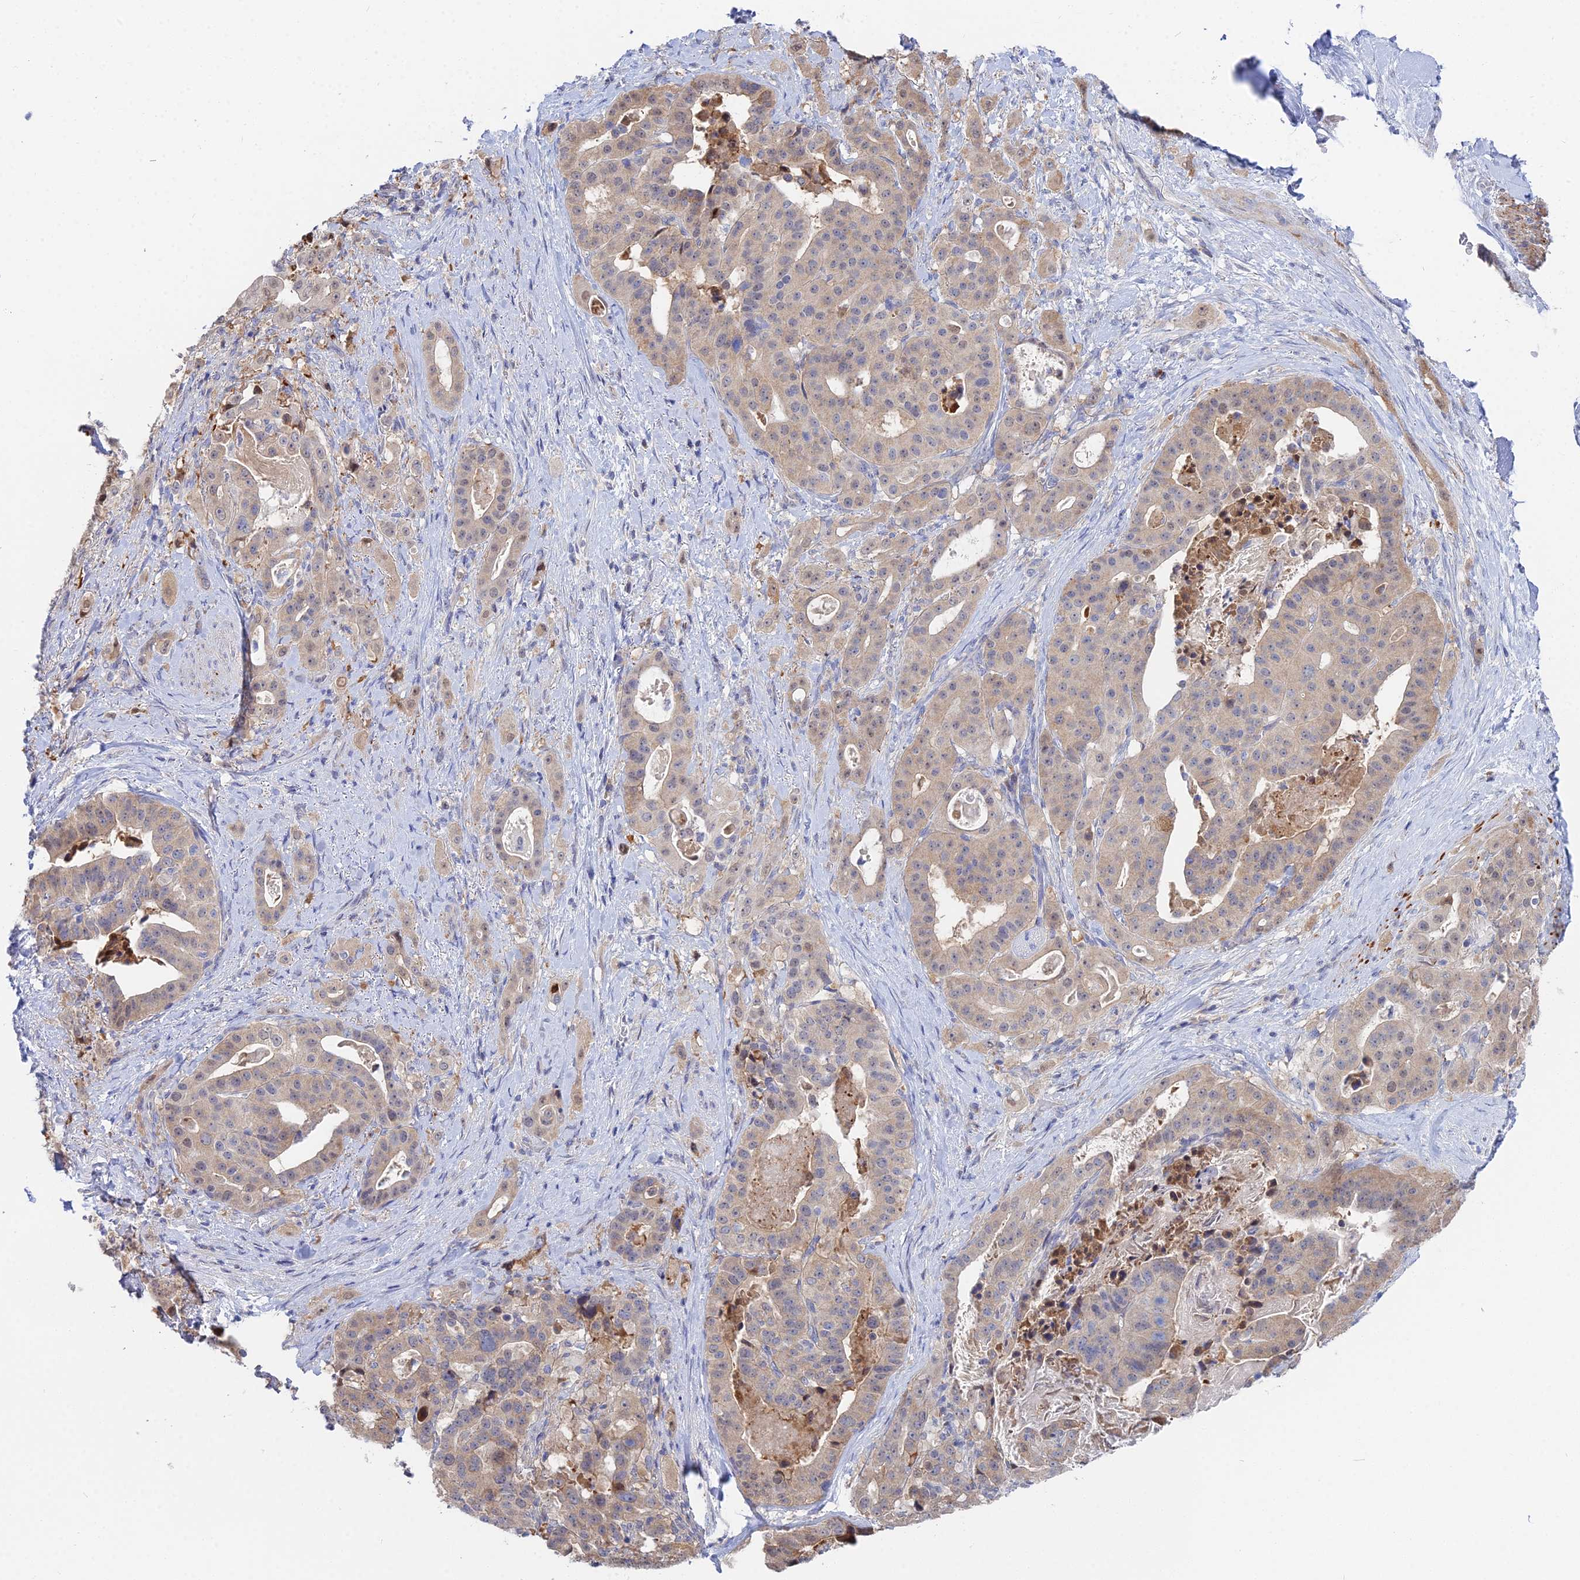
{"staining": {"intensity": "weak", "quantity": "25%-75%", "location": "cytoplasmic/membranous,nuclear"}, "tissue": "stomach cancer", "cell_type": "Tumor cells", "image_type": "cancer", "snomed": [{"axis": "morphology", "description": "Adenocarcinoma, NOS"}, {"axis": "topography", "description": "Stomach"}], "caption": "Protein staining by immunohistochemistry (IHC) reveals weak cytoplasmic/membranous and nuclear positivity in about 25%-75% of tumor cells in stomach adenocarcinoma.", "gene": "DNAH14", "patient": {"sex": "male", "age": 48}}